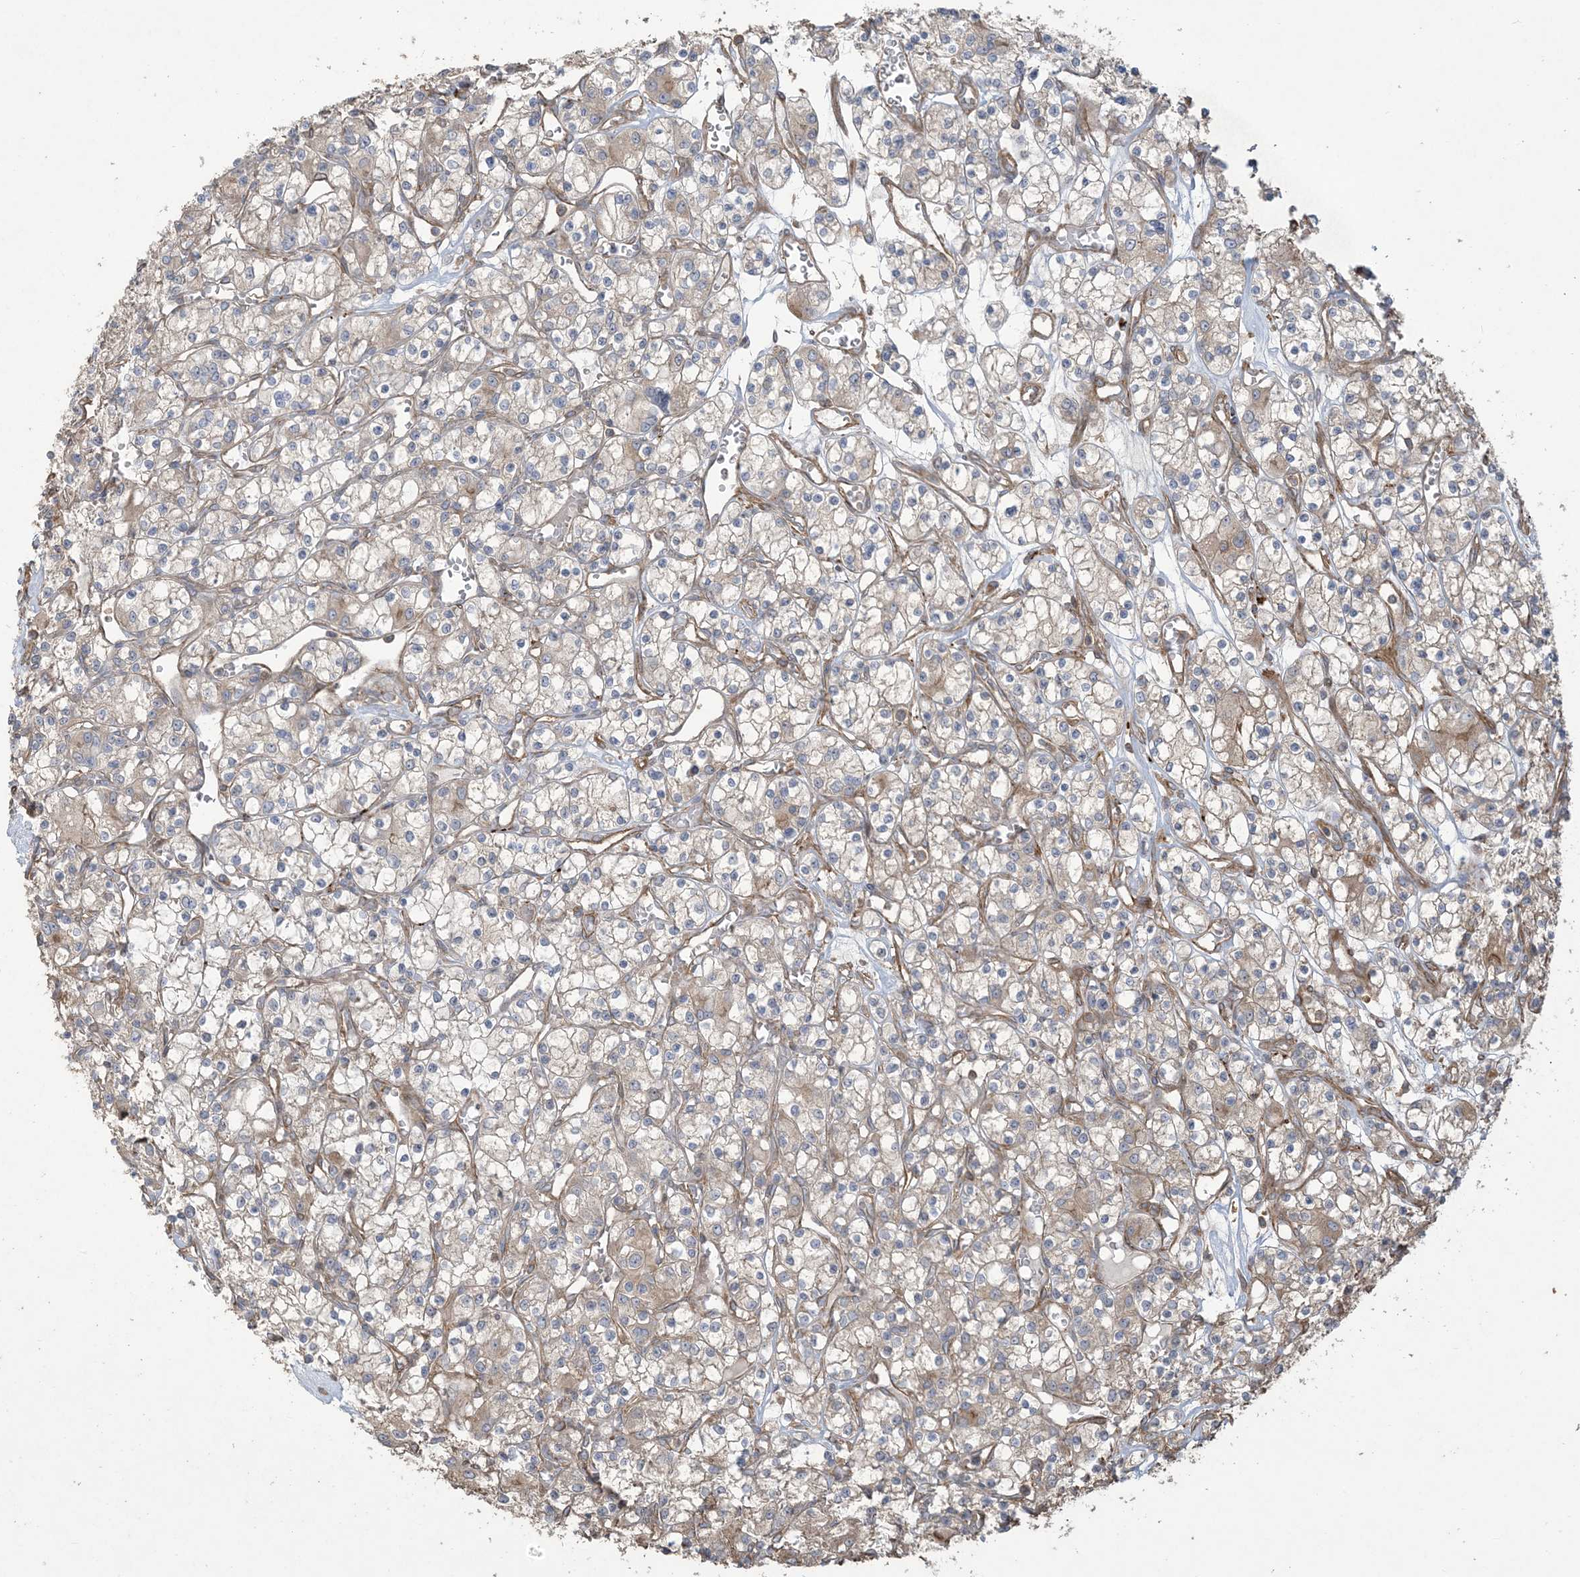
{"staining": {"intensity": "weak", "quantity": "25%-75%", "location": "cytoplasmic/membranous"}, "tissue": "renal cancer", "cell_type": "Tumor cells", "image_type": "cancer", "snomed": [{"axis": "morphology", "description": "Adenocarcinoma, NOS"}, {"axis": "topography", "description": "Kidney"}], "caption": "Adenocarcinoma (renal) stained with a brown dye demonstrates weak cytoplasmic/membranous positive expression in approximately 25%-75% of tumor cells.", "gene": "KLHL18", "patient": {"sex": "female", "age": 59}}